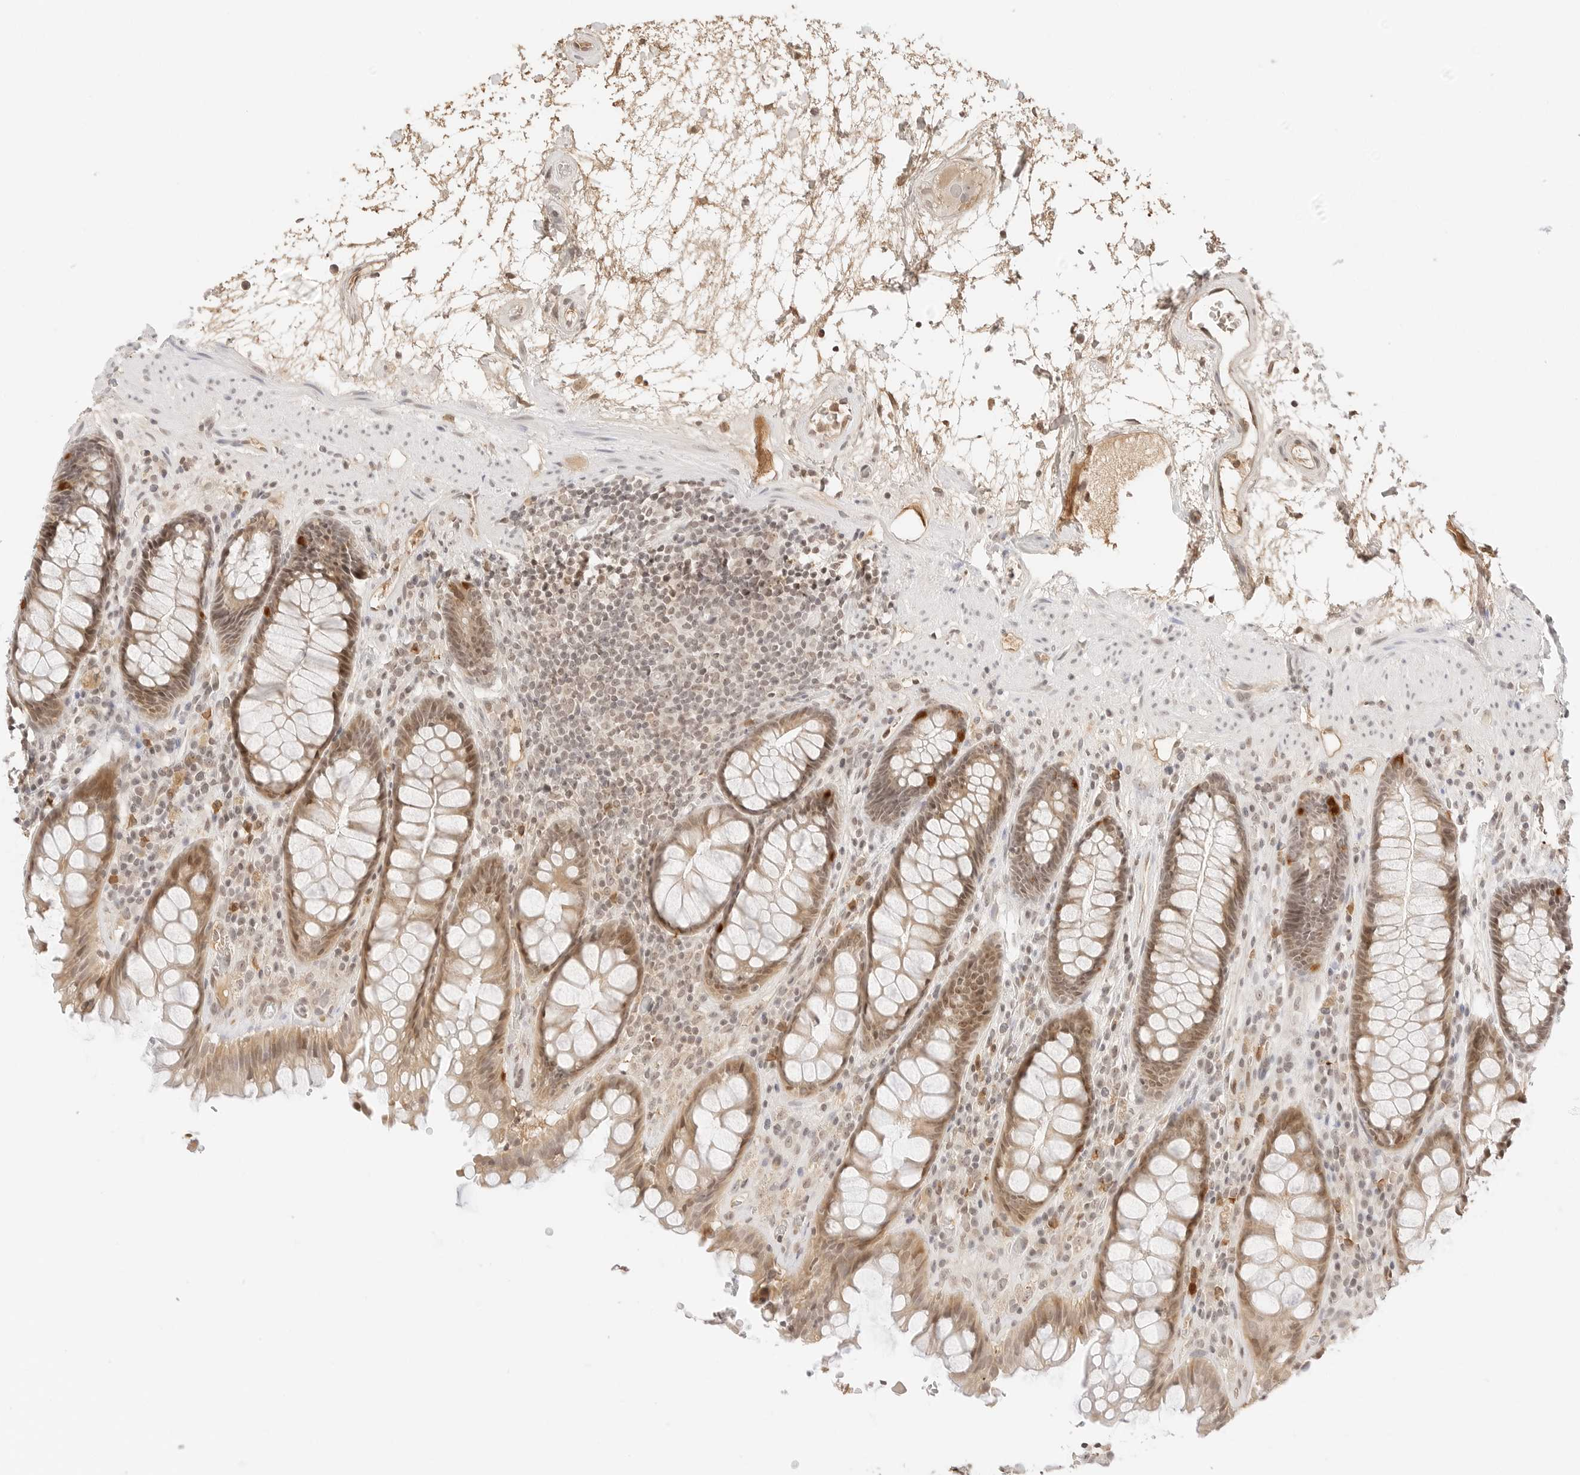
{"staining": {"intensity": "moderate", "quantity": ">75%", "location": "cytoplasmic/membranous,nuclear"}, "tissue": "rectum", "cell_type": "Glandular cells", "image_type": "normal", "snomed": [{"axis": "morphology", "description": "Normal tissue, NOS"}, {"axis": "topography", "description": "Rectum"}], "caption": "Moderate cytoplasmic/membranous,nuclear expression for a protein is appreciated in about >75% of glandular cells of benign rectum using IHC.", "gene": "SEPTIN4", "patient": {"sex": "male", "age": 64}}